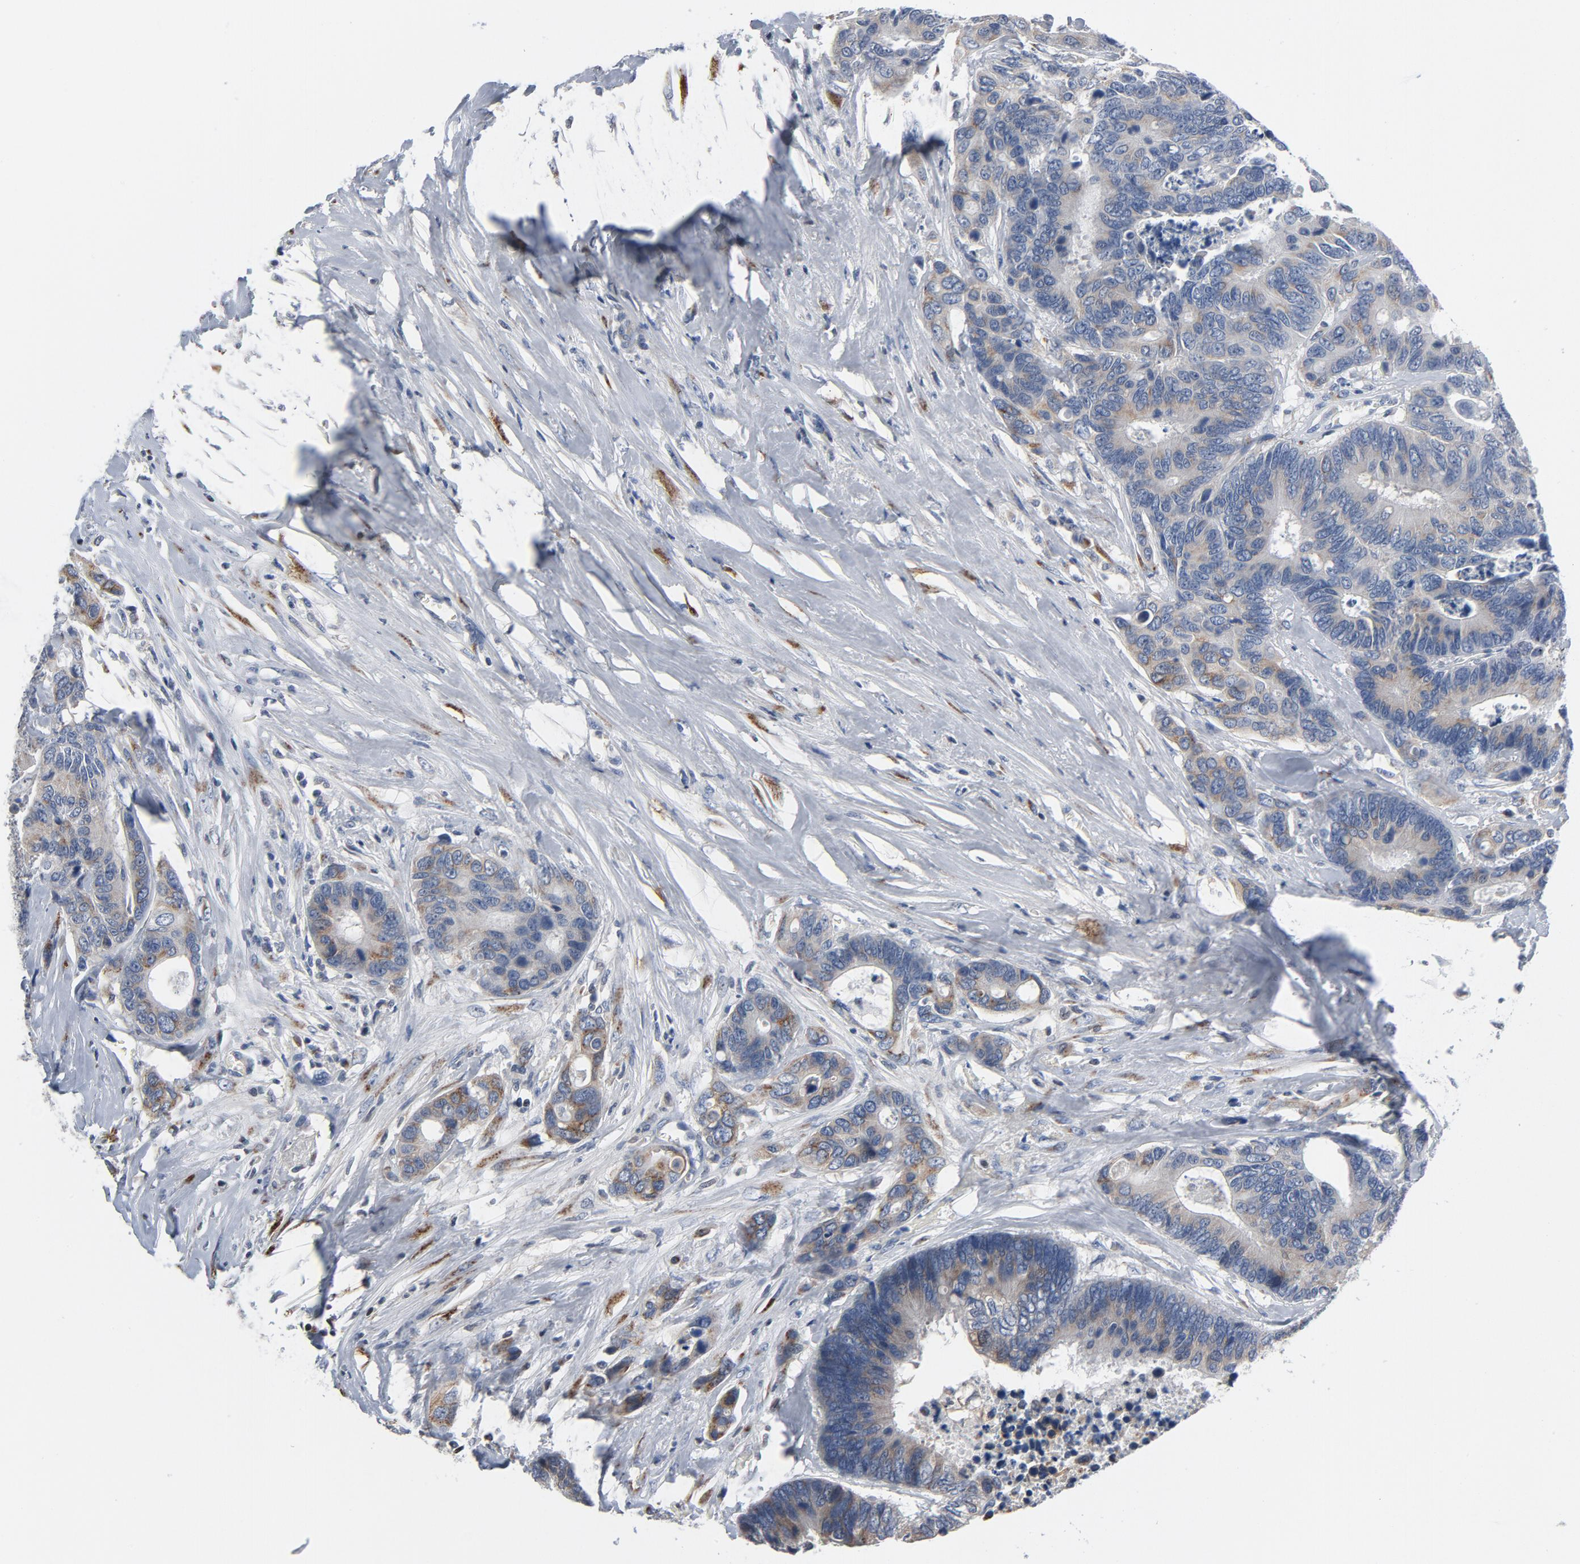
{"staining": {"intensity": "moderate", "quantity": "25%-75%", "location": "cytoplasmic/membranous"}, "tissue": "colorectal cancer", "cell_type": "Tumor cells", "image_type": "cancer", "snomed": [{"axis": "morphology", "description": "Adenocarcinoma, NOS"}, {"axis": "topography", "description": "Rectum"}], "caption": "A medium amount of moderate cytoplasmic/membranous expression is appreciated in approximately 25%-75% of tumor cells in colorectal cancer (adenocarcinoma) tissue.", "gene": "YIPF6", "patient": {"sex": "male", "age": 55}}